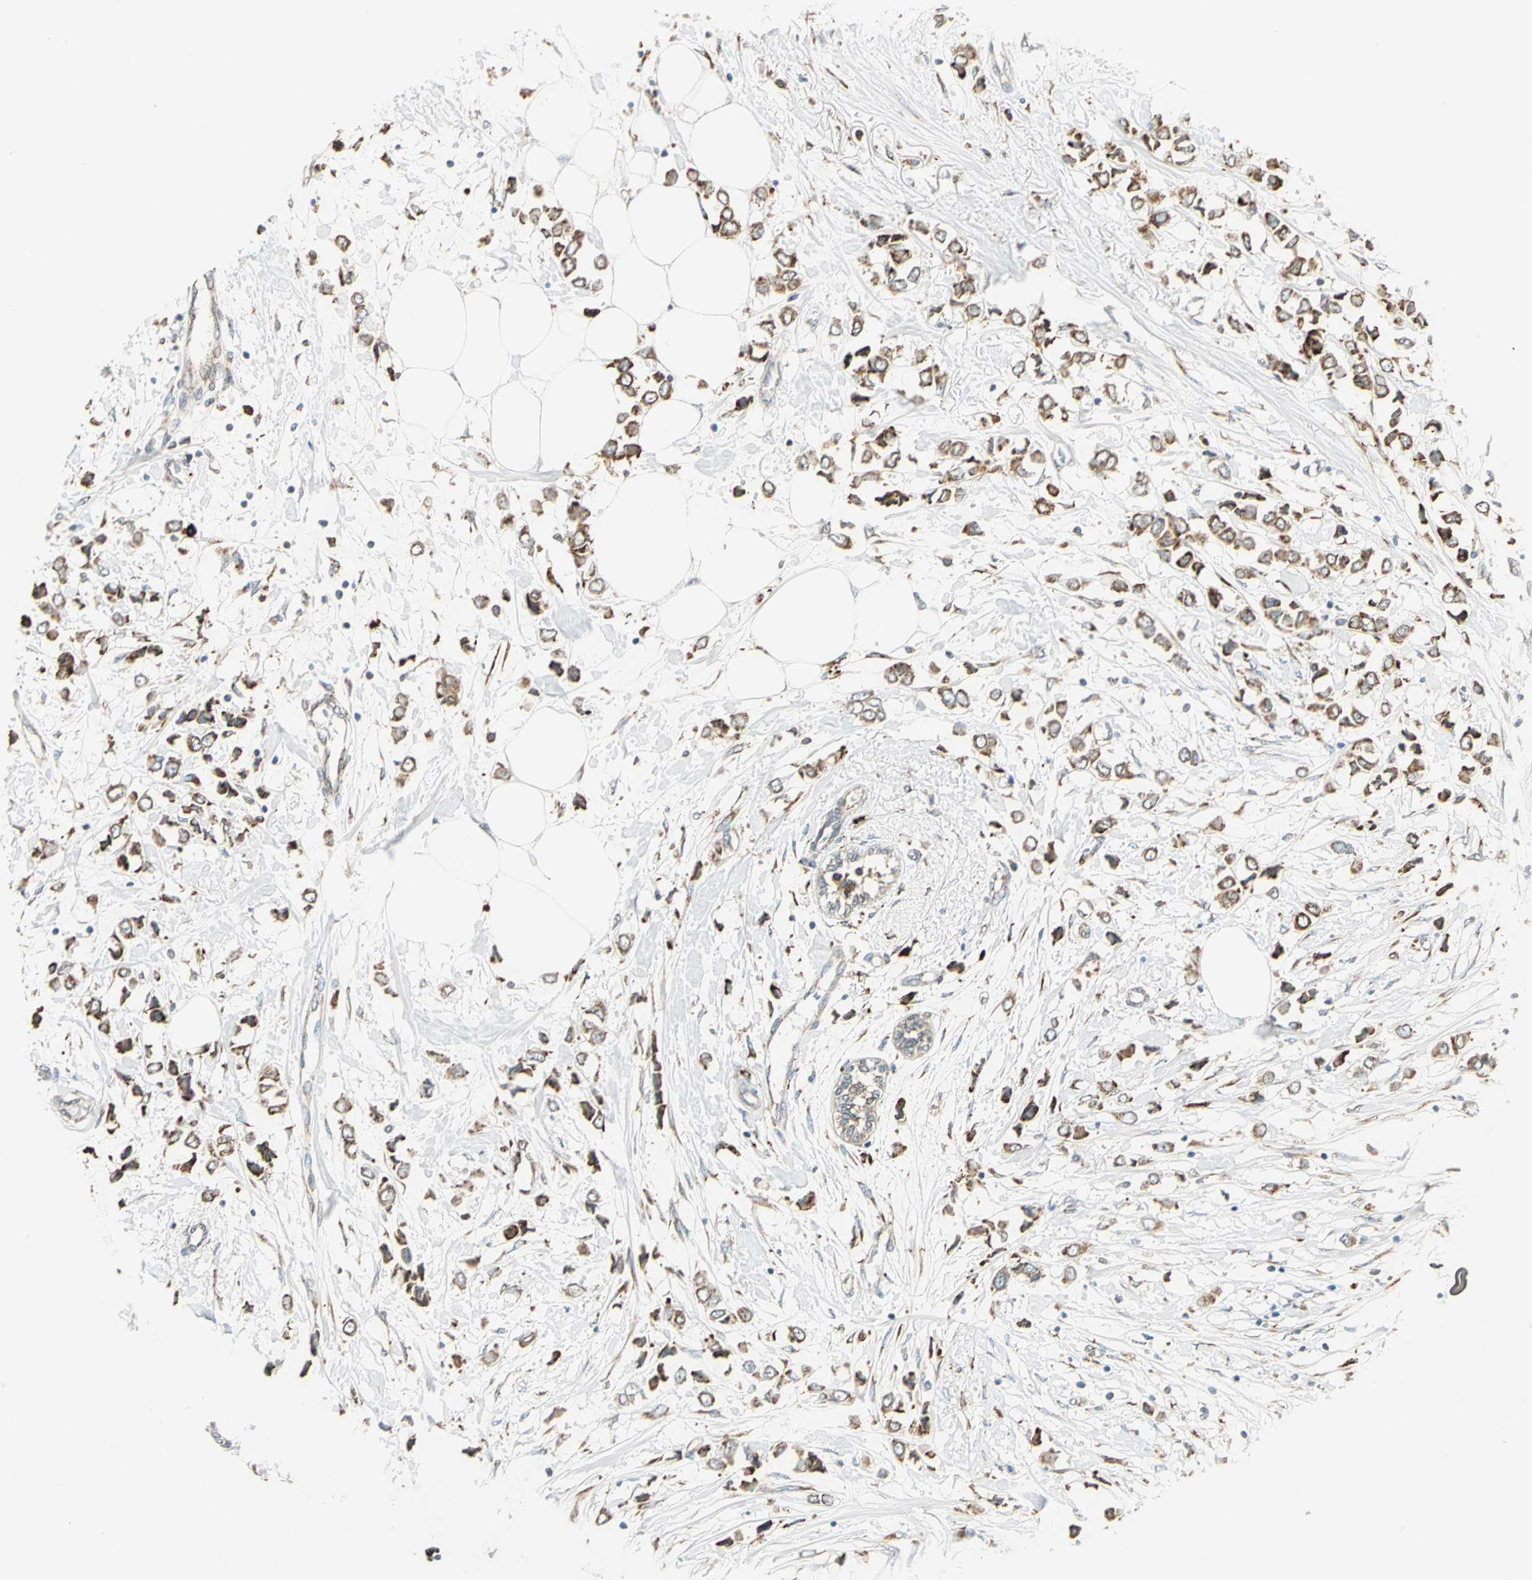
{"staining": {"intensity": "moderate", "quantity": ">75%", "location": "cytoplasmic/membranous"}, "tissue": "breast cancer", "cell_type": "Tumor cells", "image_type": "cancer", "snomed": [{"axis": "morphology", "description": "Lobular carcinoma"}, {"axis": "topography", "description": "Breast"}], "caption": "This image displays immunohistochemistry (IHC) staining of human breast cancer, with medium moderate cytoplasmic/membranous staining in approximately >75% of tumor cells.", "gene": "PDIA4", "patient": {"sex": "female", "age": 51}}